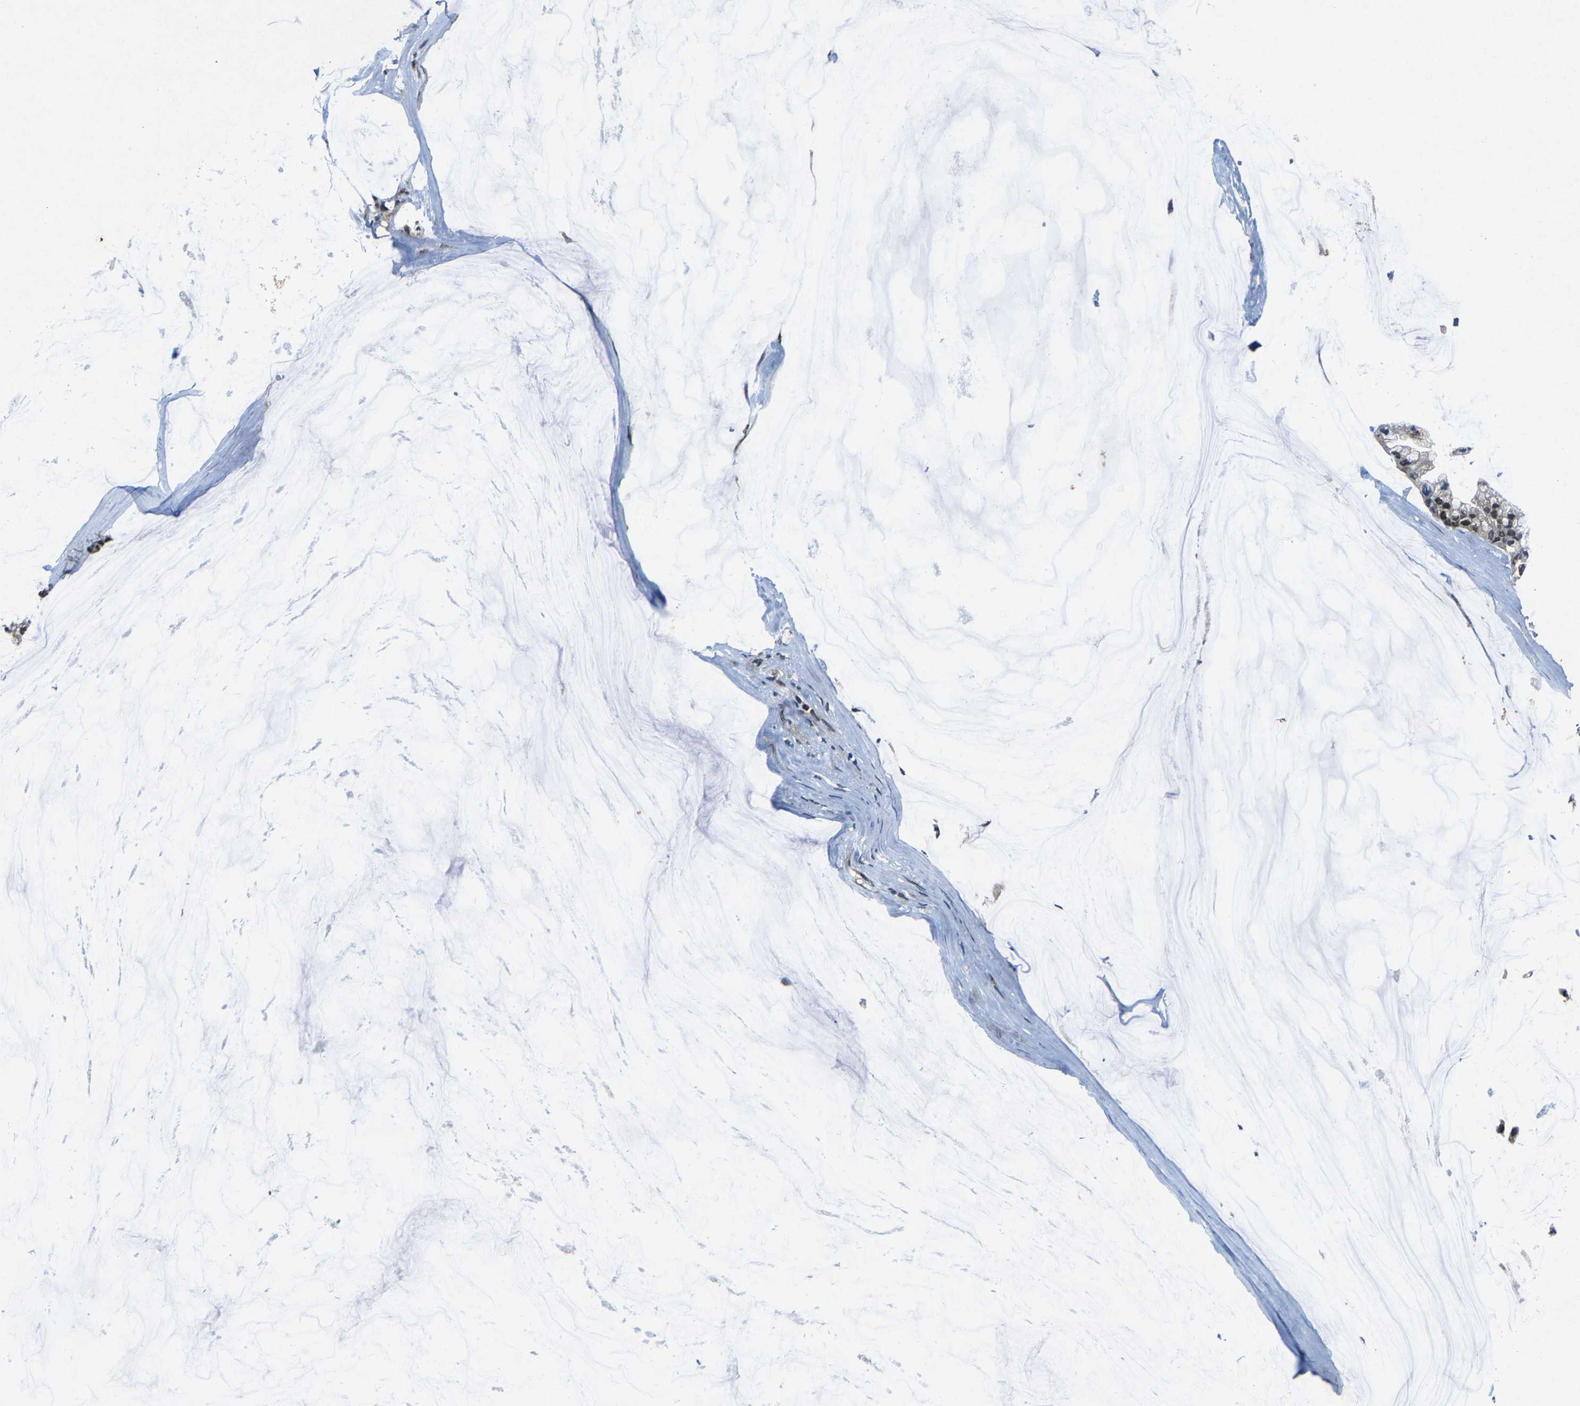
{"staining": {"intensity": "weak", "quantity": "25%-75%", "location": "cytoplasmic/membranous,nuclear"}, "tissue": "ovarian cancer", "cell_type": "Tumor cells", "image_type": "cancer", "snomed": [{"axis": "morphology", "description": "Cystadenocarcinoma, mucinous, NOS"}, {"axis": "topography", "description": "Ovary"}], "caption": "This is a photomicrograph of IHC staining of mucinous cystadenocarcinoma (ovarian), which shows weak expression in the cytoplasmic/membranous and nuclear of tumor cells.", "gene": "ATXN3", "patient": {"sex": "female", "age": 39}}